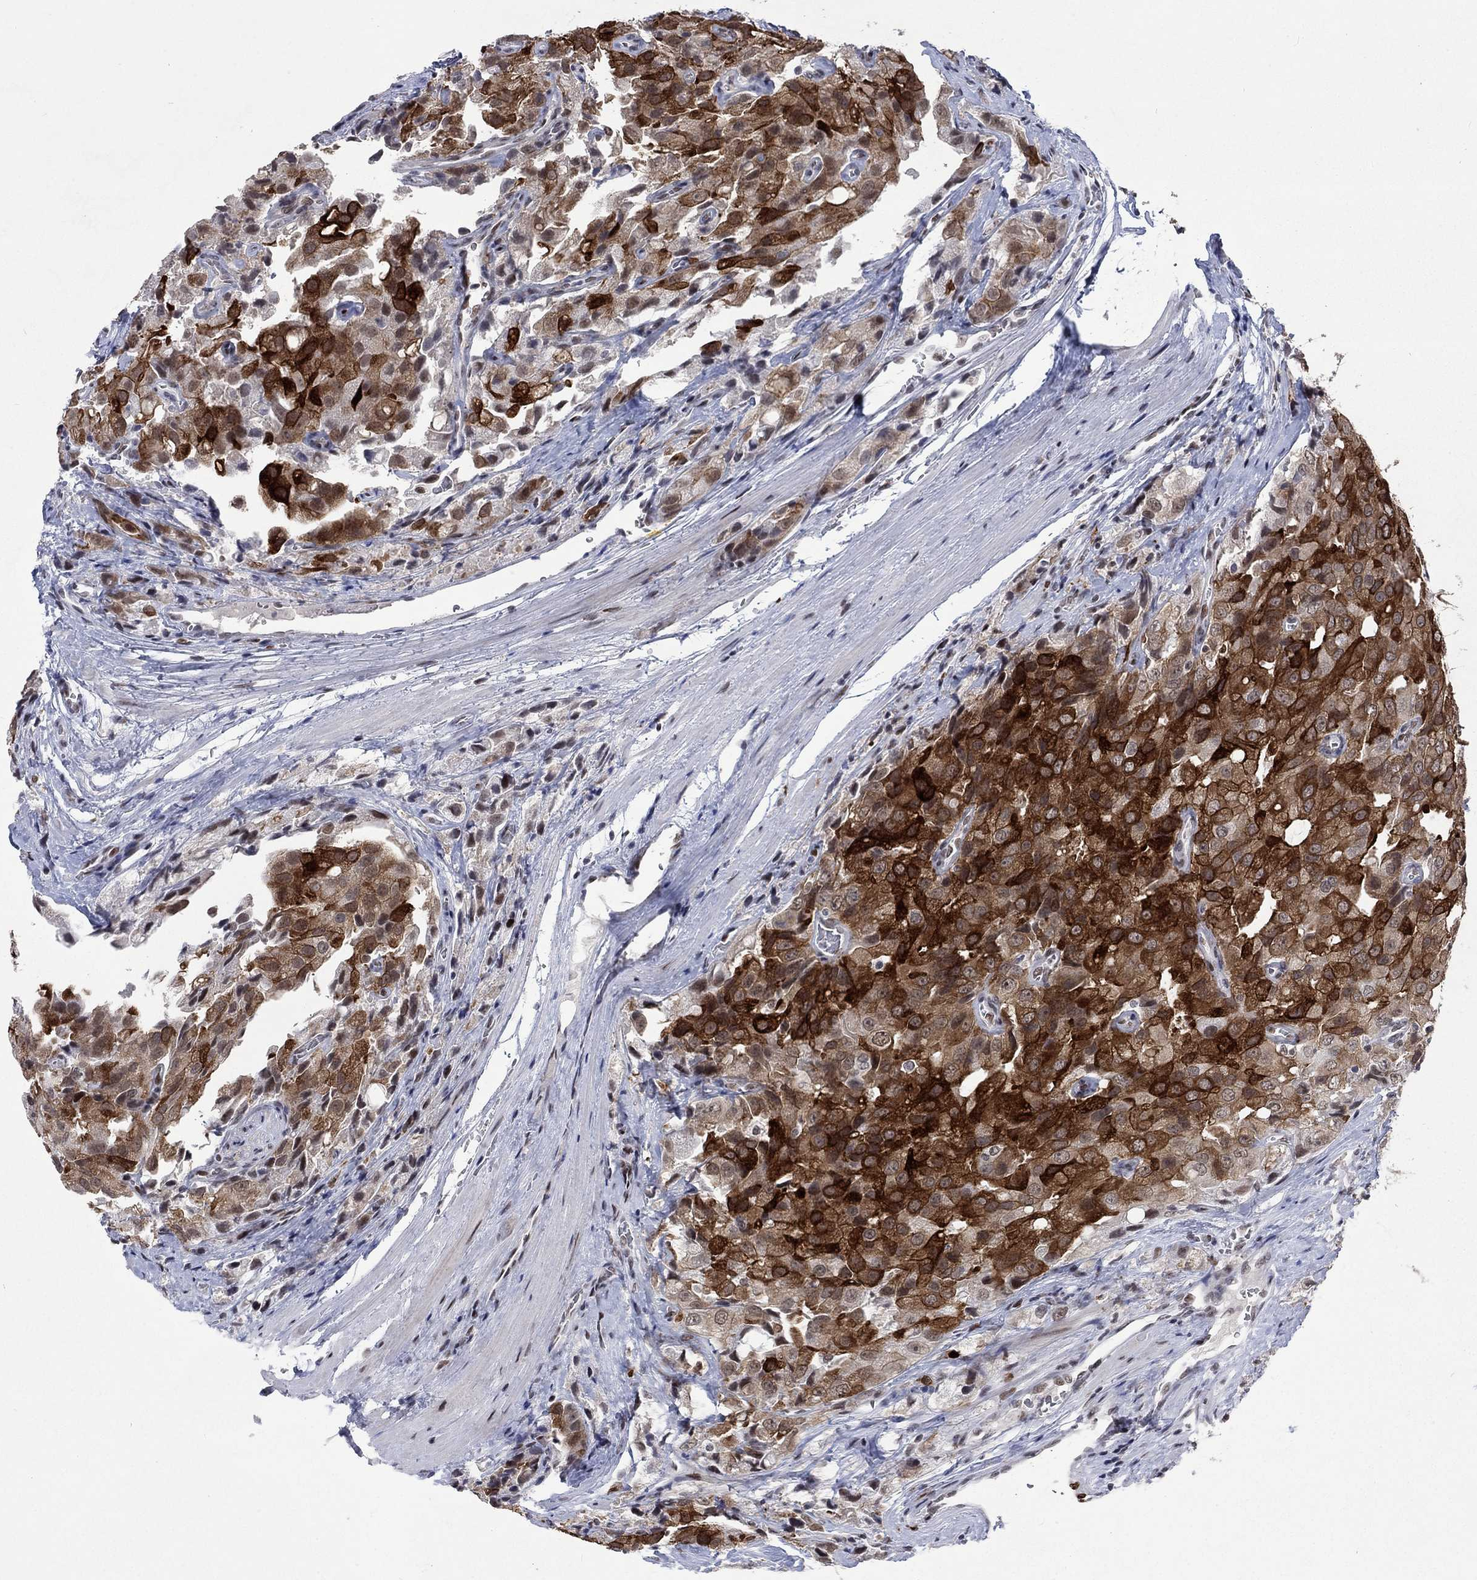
{"staining": {"intensity": "strong", "quantity": "25%-75%", "location": "cytoplasmic/membranous"}, "tissue": "prostate cancer", "cell_type": "Tumor cells", "image_type": "cancer", "snomed": [{"axis": "morphology", "description": "Adenocarcinoma, NOS"}, {"axis": "topography", "description": "Prostate and seminal vesicle, NOS"}, {"axis": "topography", "description": "Prostate"}], "caption": "Adenocarcinoma (prostate) was stained to show a protein in brown. There is high levels of strong cytoplasmic/membranous positivity in about 25%-75% of tumor cells. The staining is performed using DAB brown chromogen to label protein expression. The nuclei are counter-stained blue using hematoxylin.", "gene": "HCFC1", "patient": {"sex": "male", "age": 67}}